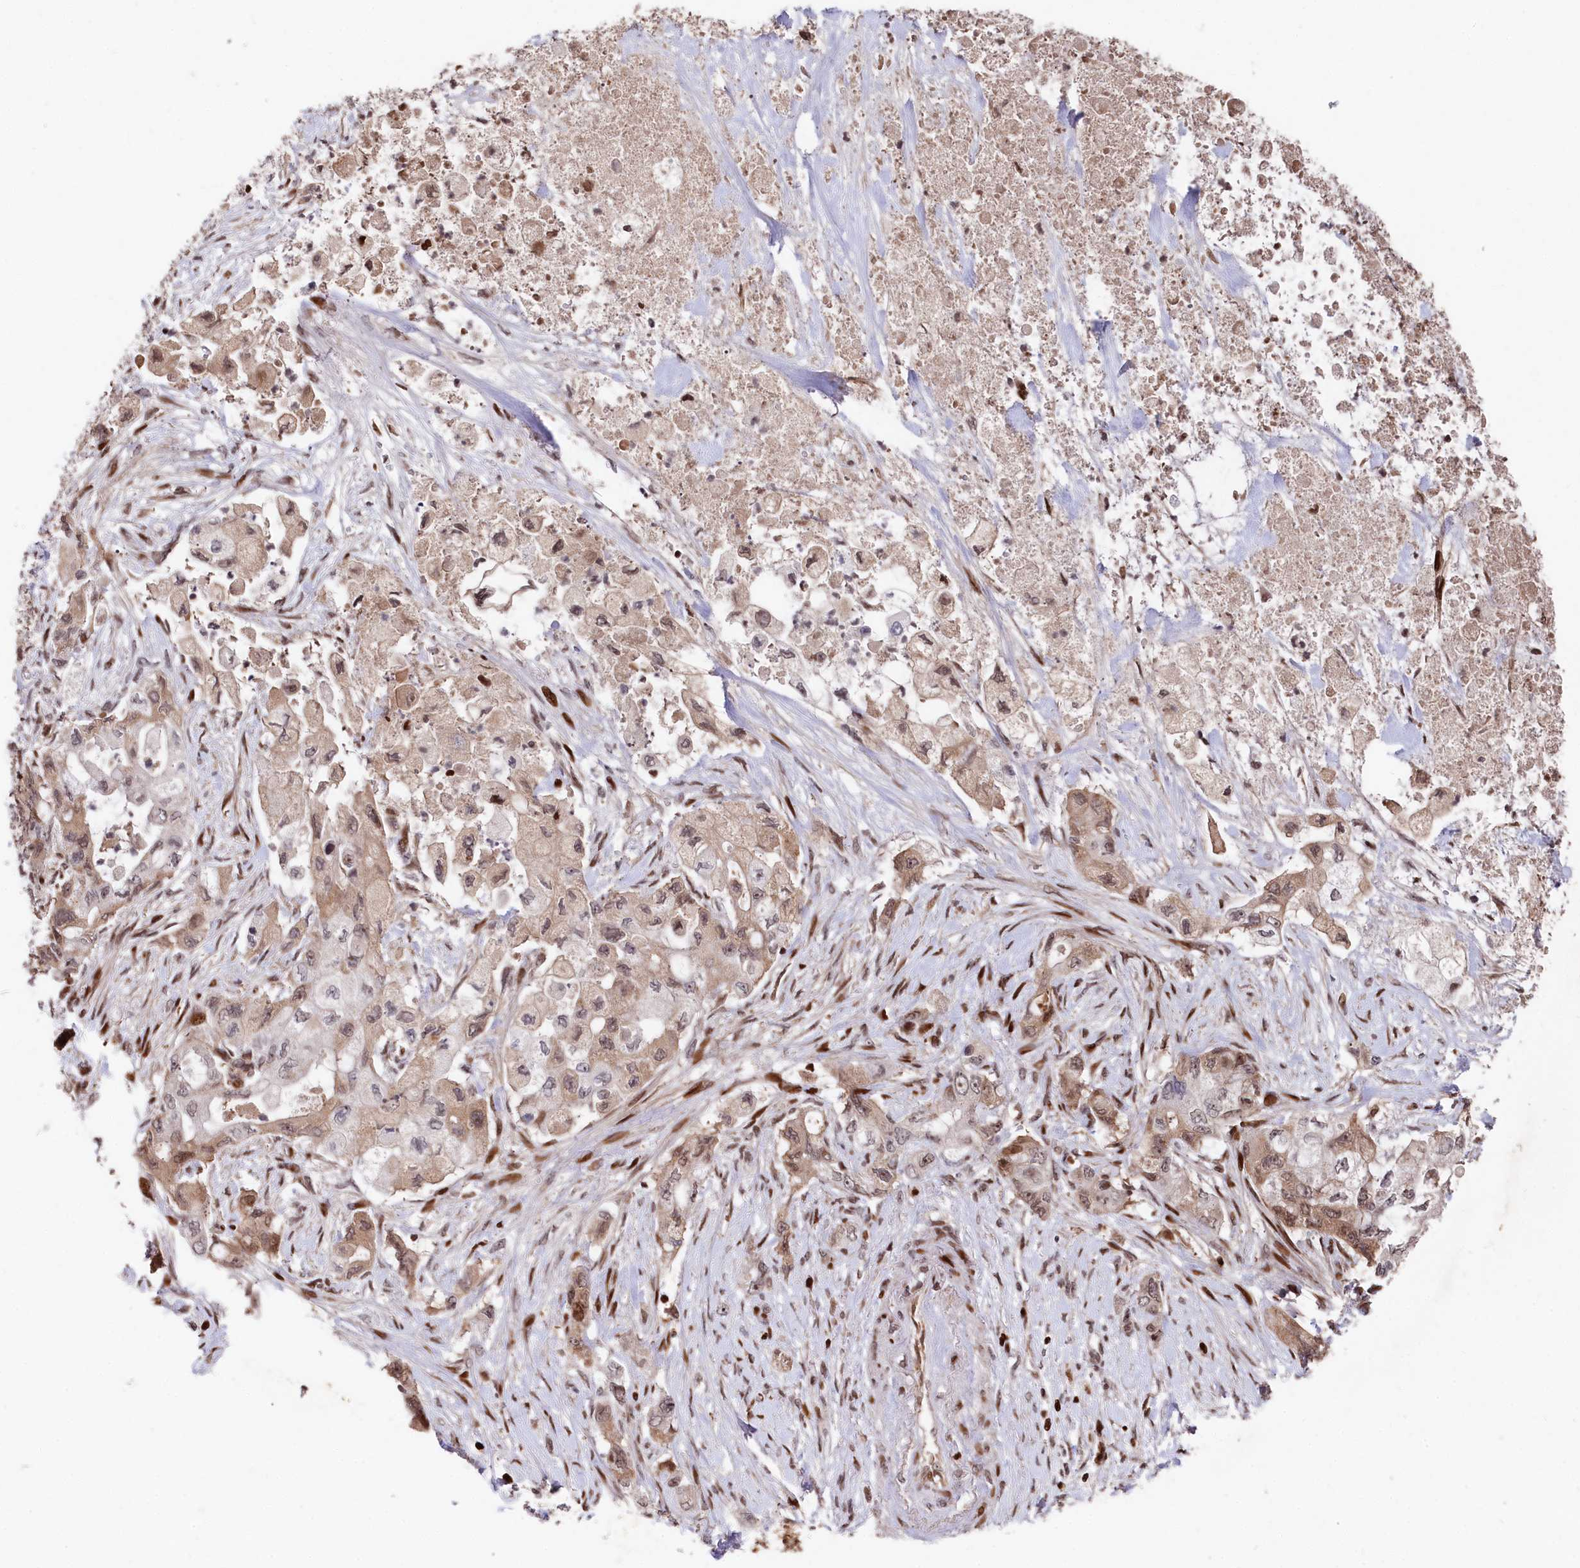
{"staining": {"intensity": "moderate", "quantity": "25%-75%", "location": "cytoplasmic/membranous,nuclear"}, "tissue": "pancreatic cancer", "cell_type": "Tumor cells", "image_type": "cancer", "snomed": [{"axis": "morphology", "description": "Adenocarcinoma, NOS"}, {"axis": "topography", "description": "Pancreas"}], "caption": "Protein analysis of pancreatic adenocarcinoma tissue reveals moderate cytoplasmic/membranous and nuclear expression in approximately 25%-75% of tumor cells.", "gene": "MCF2L2", "patient": {"sex": "female", "age": 73}}